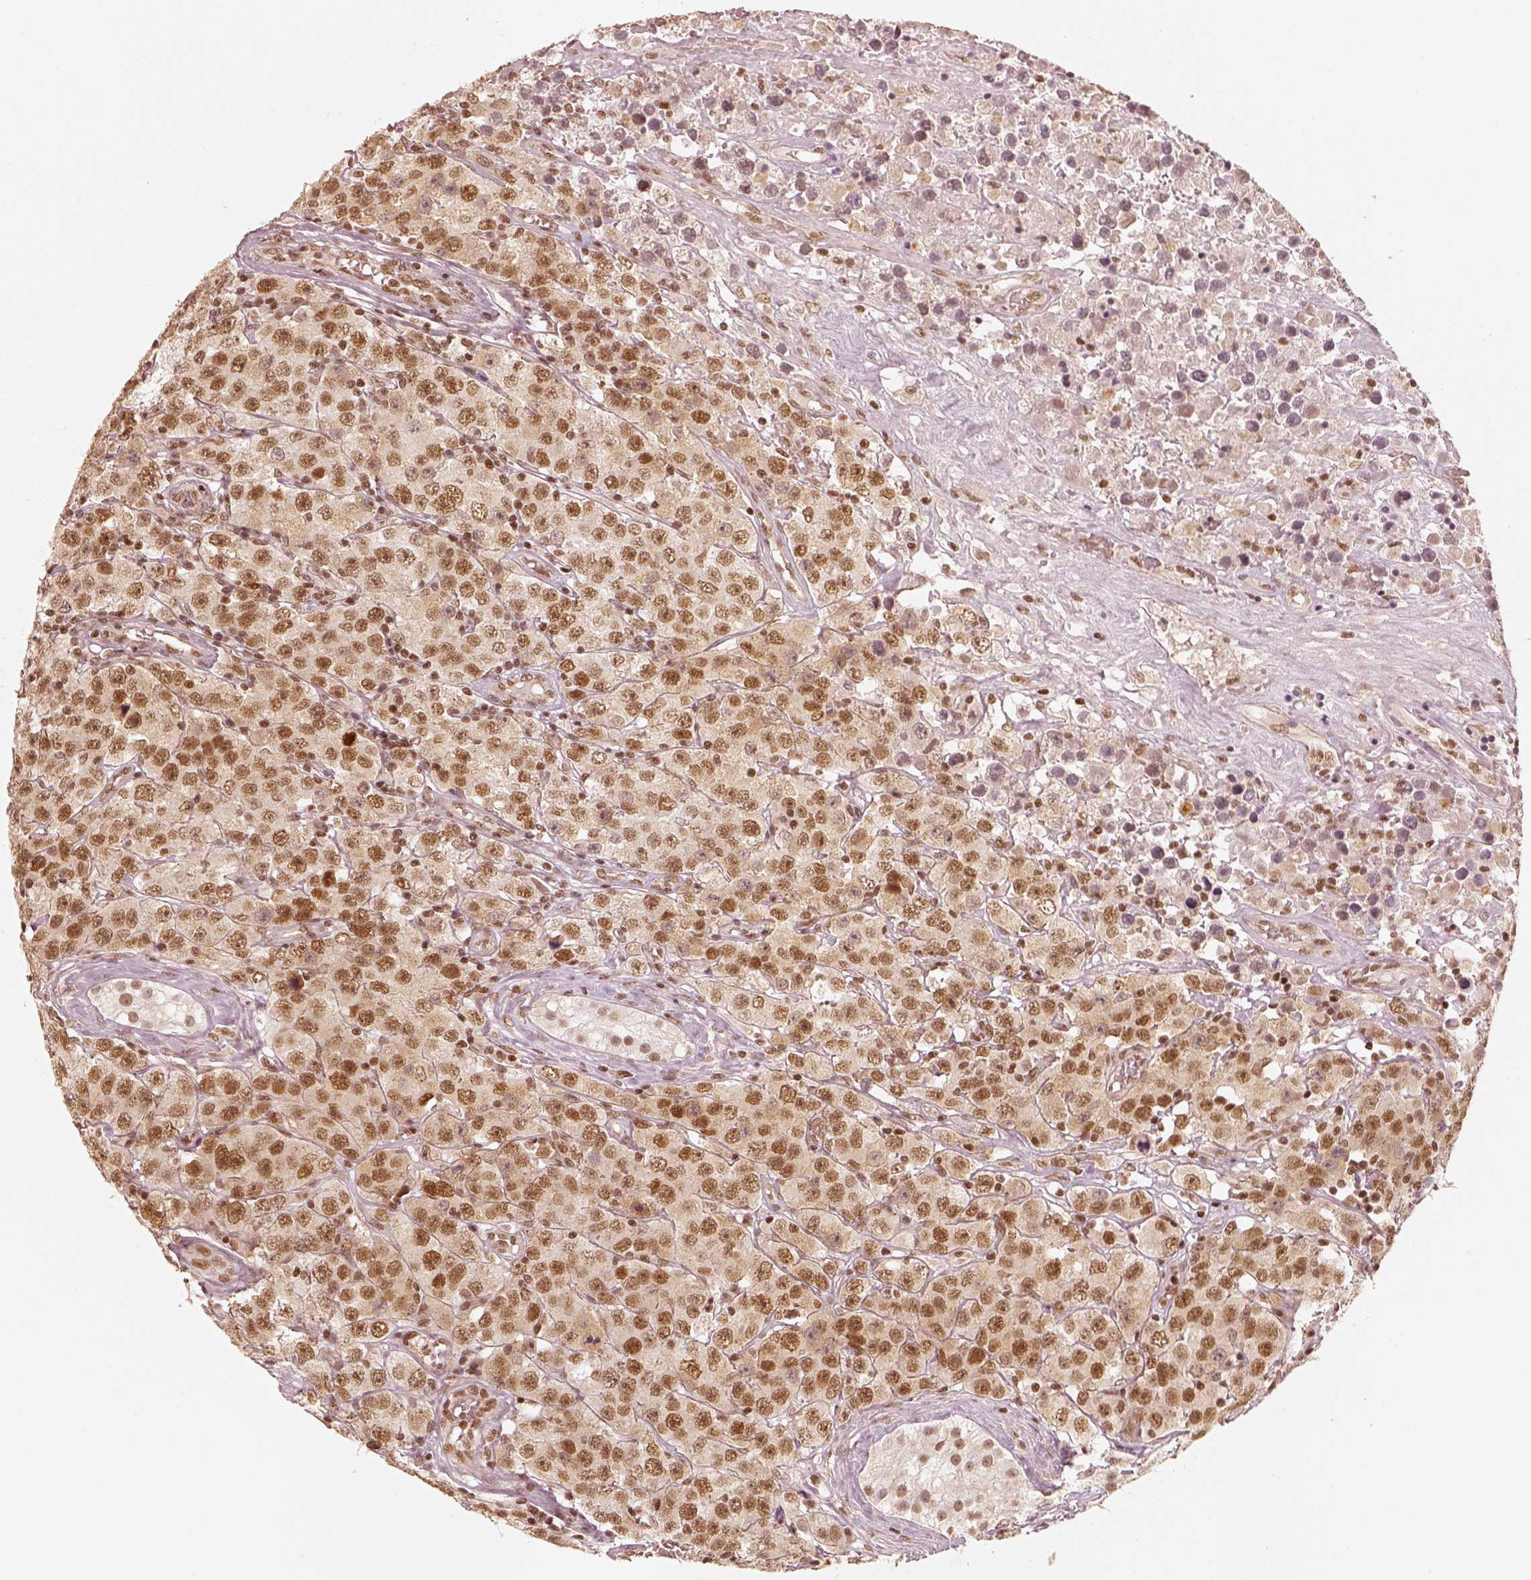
{"staining": {"intensity": "moderate", "quantity": ">75%", "location": "nuclear"}, "tissue": "testis cancer", "cell_type": "Tumor cells", "image_type": "cancer", "snomed": [{"axis": "morphology", "description": "Seminoma, NOS"}, {"axis": "topography", "description": "Testis"}], "caption": "Immunohistochemical staining of testis cancer demonstrates medium levels of moderate nuclear expression in approximately >75% of tumor cells.", "gene": "GMEB2", "patient": {"sex": "male", "age": 52}}